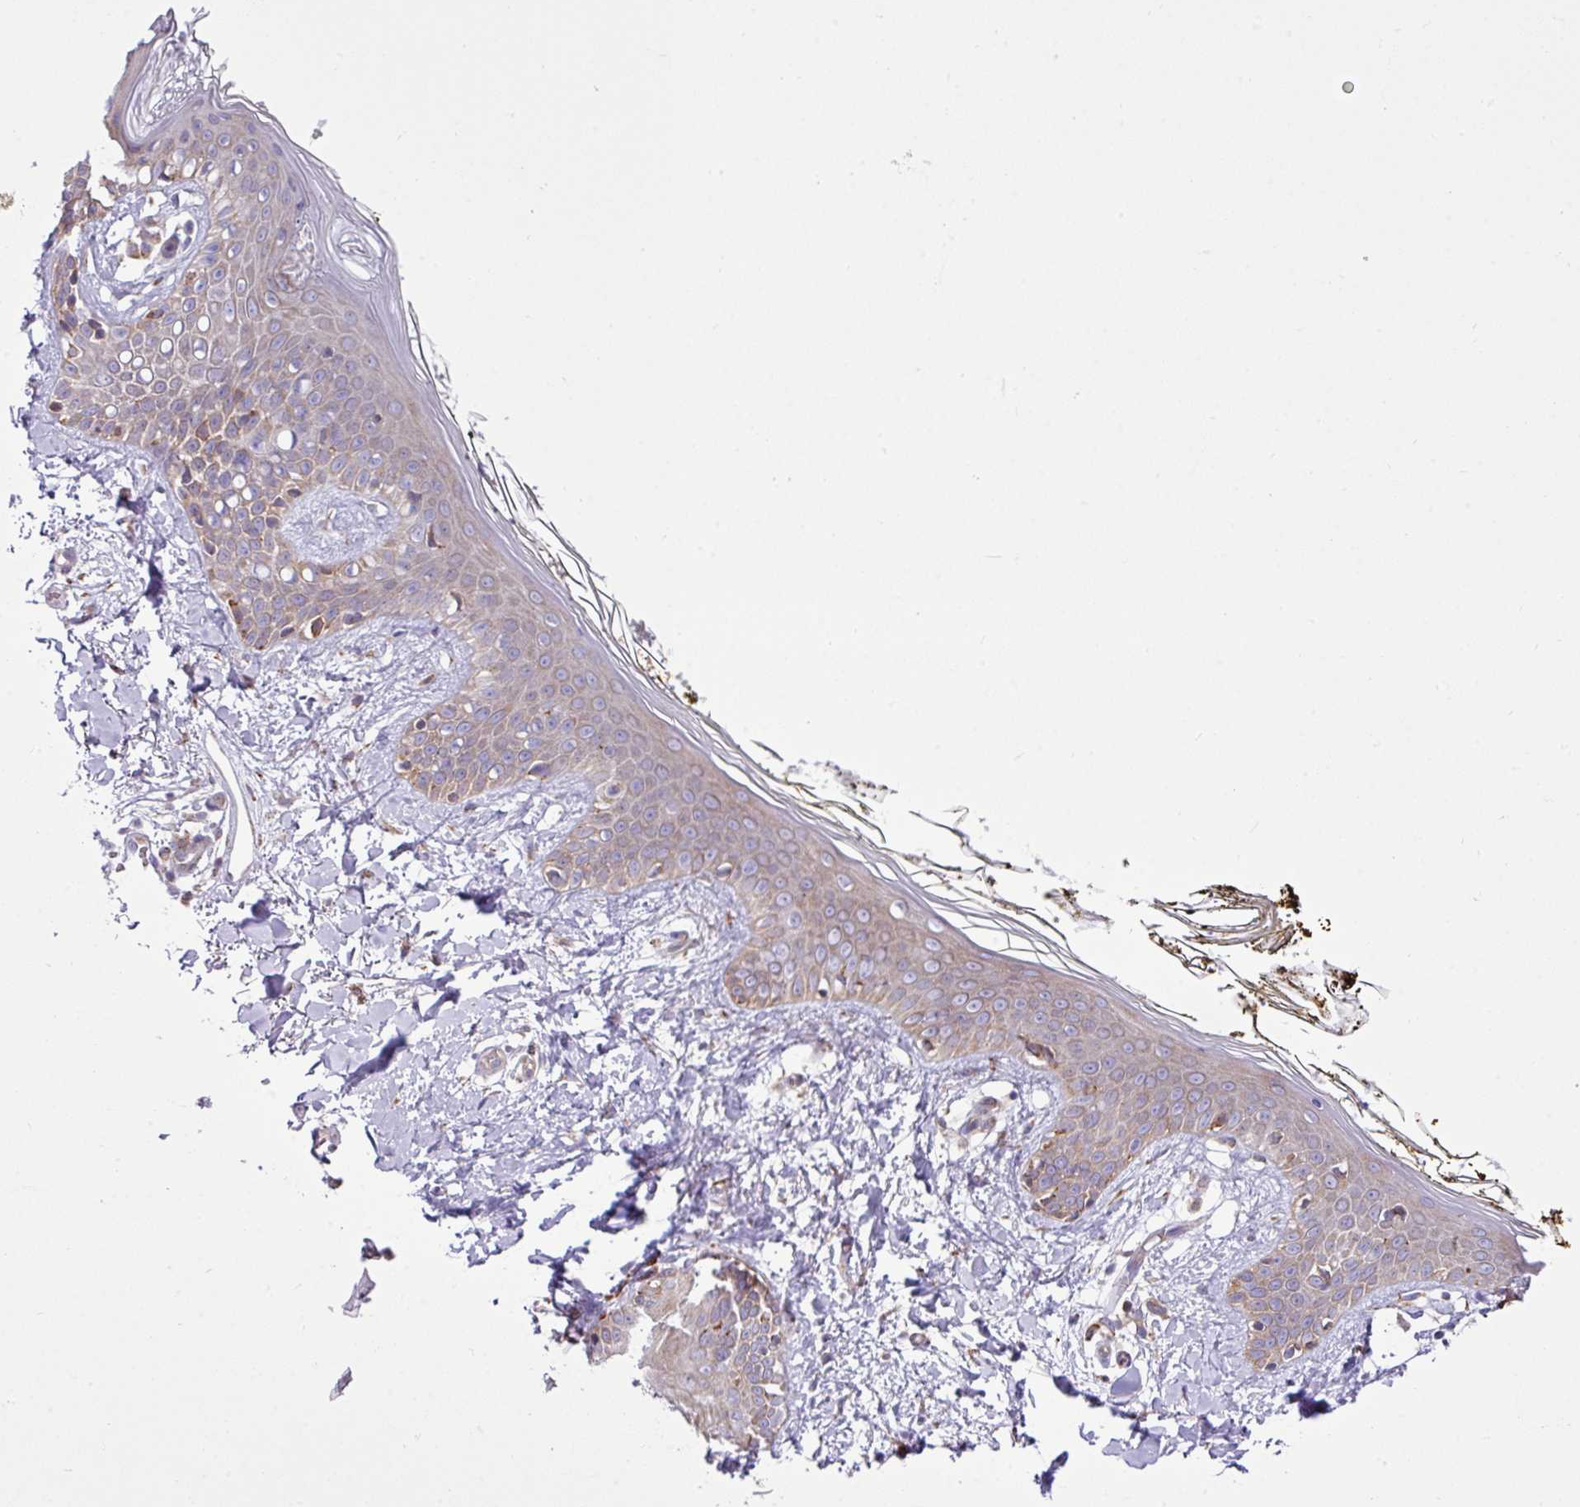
{"staining": {"intensity": "moderate", "quantity": ">75%", "location": "cytoplasmic/membranous"}, "tissue": "skin", "cell_type": "Fibroblasts", "image_type": "normal", "snomed": [{"axis": "morphology", "description": "Normal tissue, NOS"}, {"axis": "topography", "description": "Skin"}], "caption": "DAB immunohistochemical staining of unremarkable human skin demonstrates moderate cytoplasmic/membranous protein positivity in approximately >75% of fibroblasts. The staining was performed using DAB to visualize the protein expression in brown, while the nuclei were stained in blue with hematoxylin (Magnification: 20x).", "gene": "ZSCAN5A", "patient": {"sex": "female", "age": 34}}